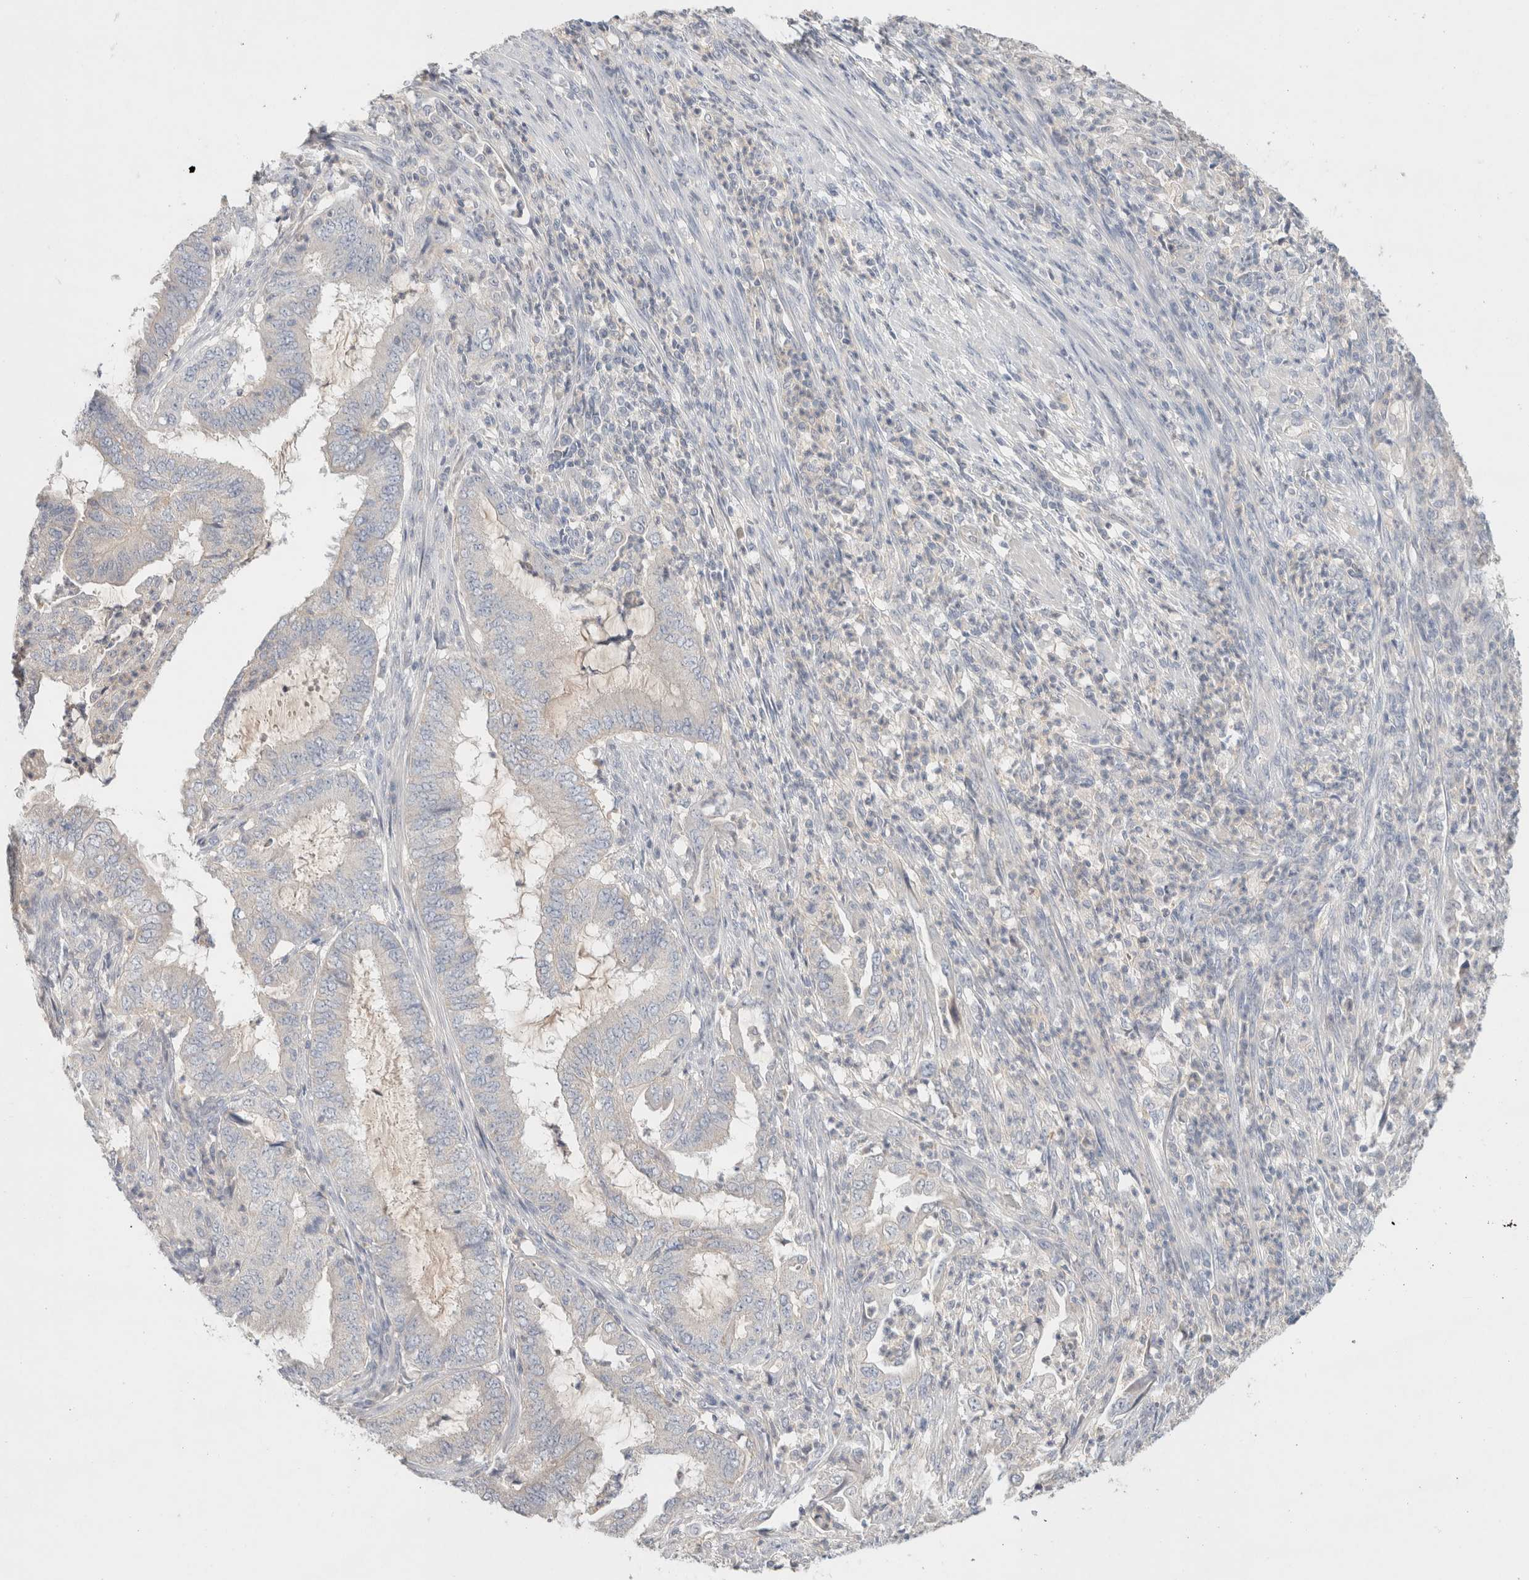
{"staining": {"intensity": "negative", "quantity": "none", "location": "none"}, "tissue": "endometrial cancer", "cell_type": "Tumor cells", "image_type": "cancer", "snomed": [{"axis": "morphology", "description": "Adenocarcinoma, NOS"}, {"axis": "topography", "description": "Endometrium"}], "caption": "This is a image of immunohistochemistry staining of endometrial adenocarcinoma, which shows no staining in tumor cells. The staining is performed using DAB brown chromogen with nuclei counter-stained in using hematoxylin.", "gene": "MPP2", "patient": {"sex": "female", "age": 49}}